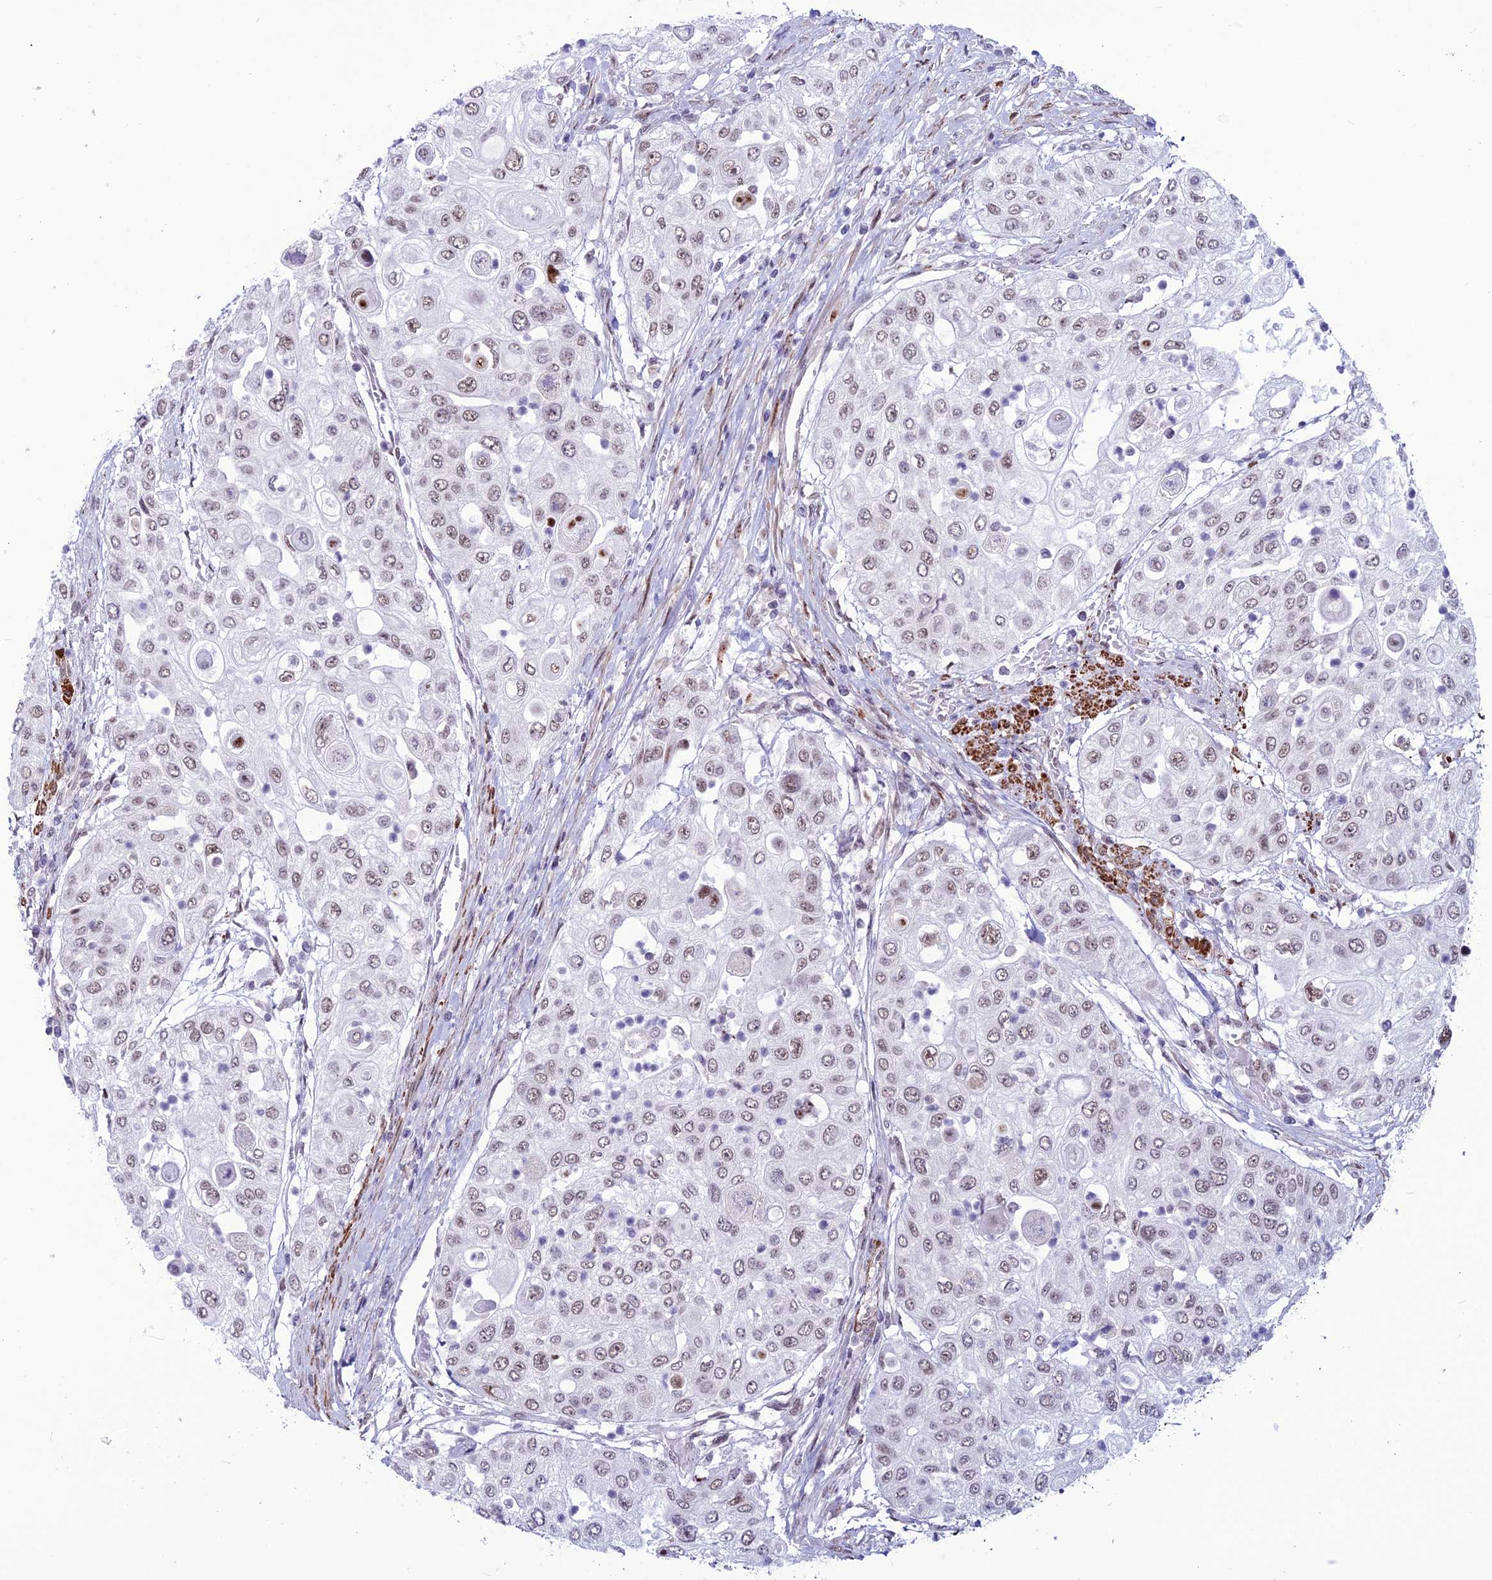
{"staining": {"intensity": "moderate", "quantity": ">75%", "location": "nuclear"}, "tissue": "urothelial cancer", "cell_type": "Tumor cells", "image_type": "cancer", "snomed": [{"axis": "morphology", "description": "Urothelial carcinoma, High grade"}, {"axis": "topography", "description": "Urinary bladder"}], "caption": "A photomicrograph of human urothelial cancer stained for a protein displays moderate nuclear brown staining in tumor cells.", "gene": "U2AF1", "patient": {"sex": "female", "age": 79}}